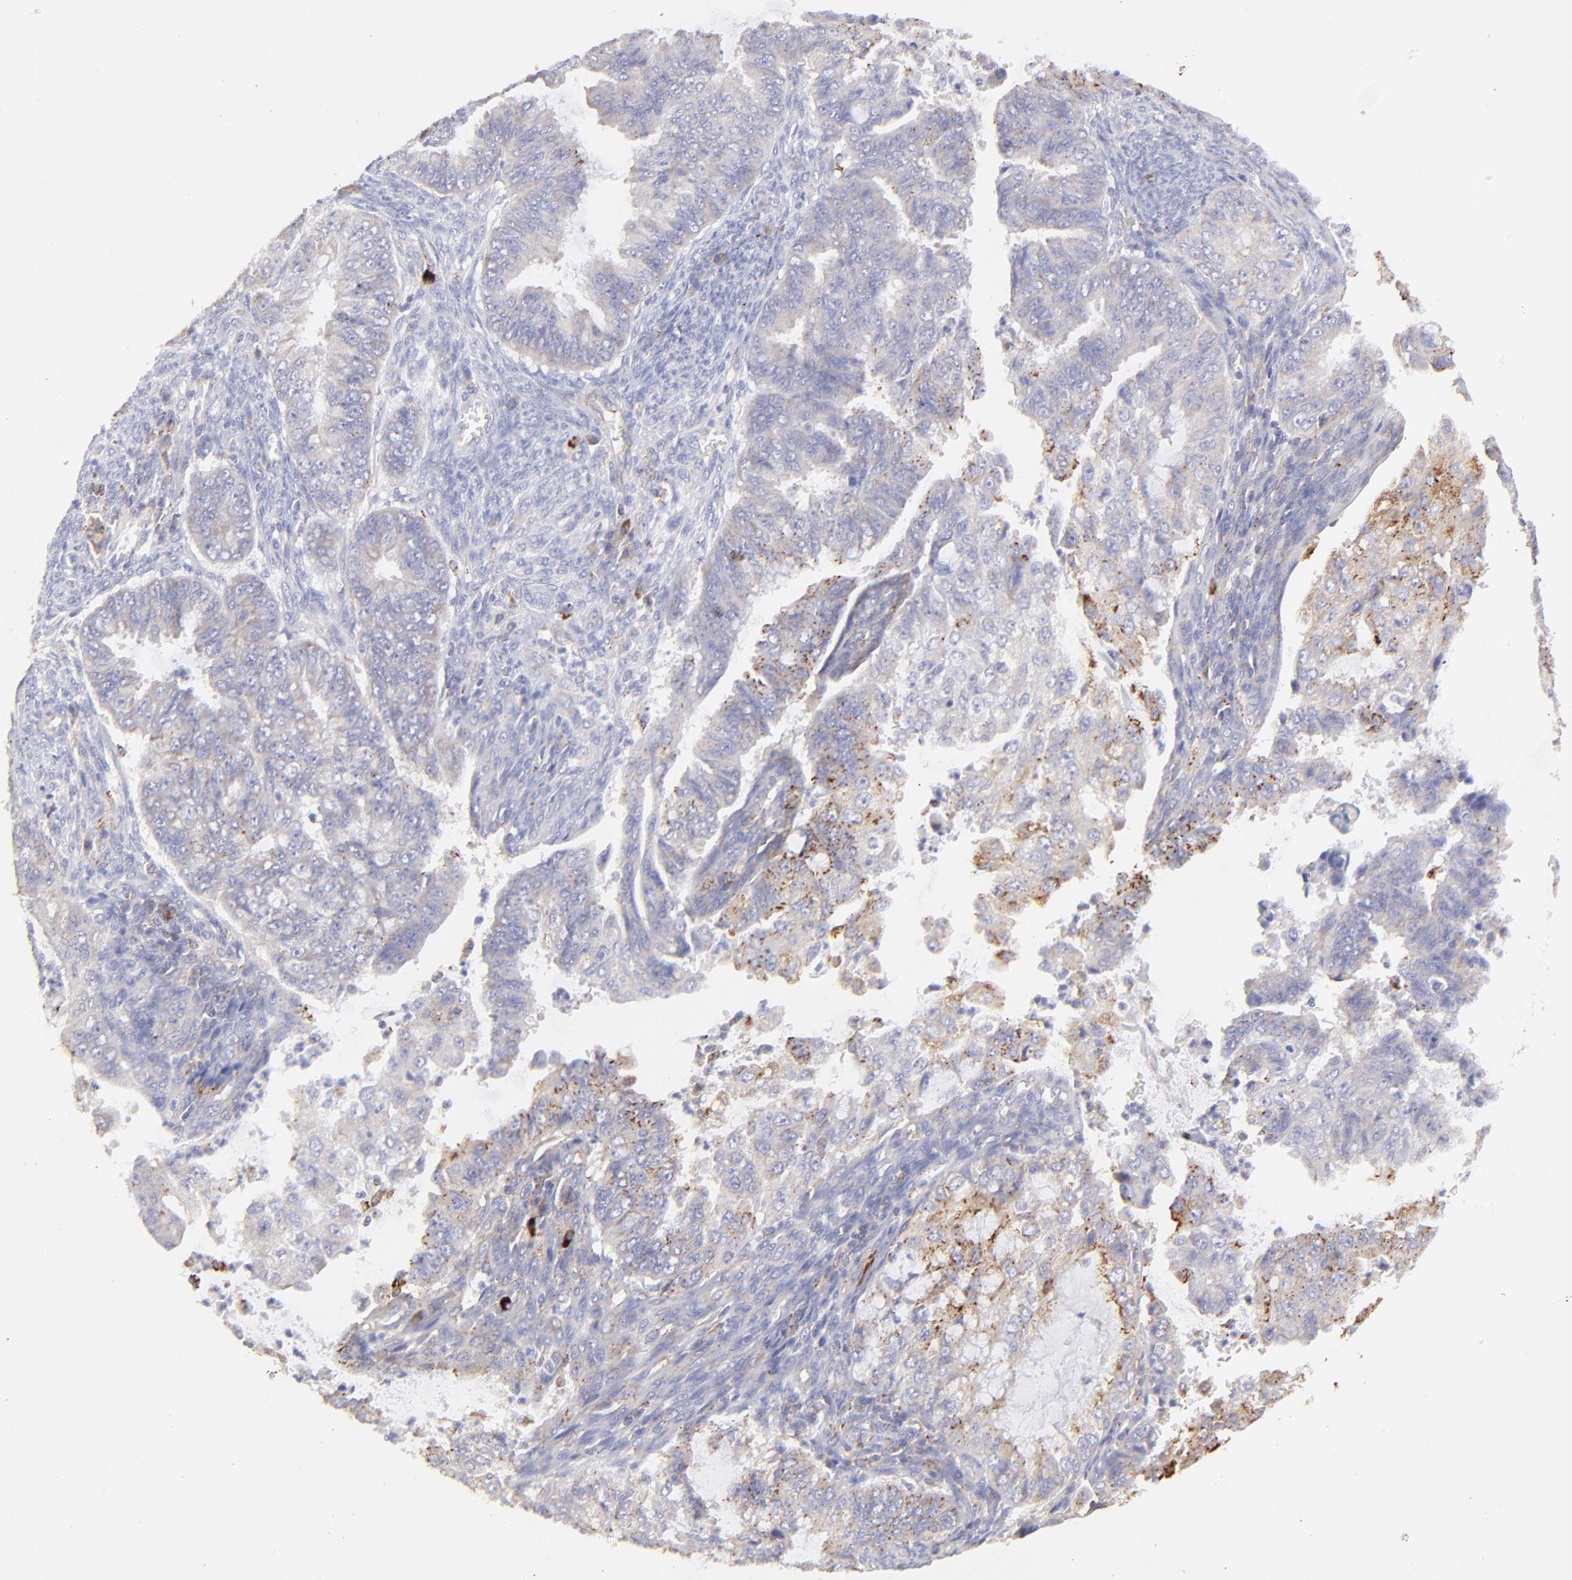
{"staining": {"intensity": "weak", "quantity": ">75%", "location": "cytoplasmic/membranous"}, "tissue": "endometrial cancer", "cell_type": "Tumor cells", "image_type": "cancer", "snomed": [{"axis": "morphology", "description": "Adenocarcinoma, NOS"}, {"axis": "topography", "description": "Endometrium"}], "caption": "Immunohistochemistry (IHC) micrograph of neoplastic tissue: human adenocarcinoma (endometrial) stained using IHC demonstrates low levels of weak protein expression localized specifically in the cytoplasmic/membranous of tumor cells, appearing as a cytoplasmic/membranous brown color.", "gene": "LHFPL1", "patient": {"sex": "female", "age": 75}}